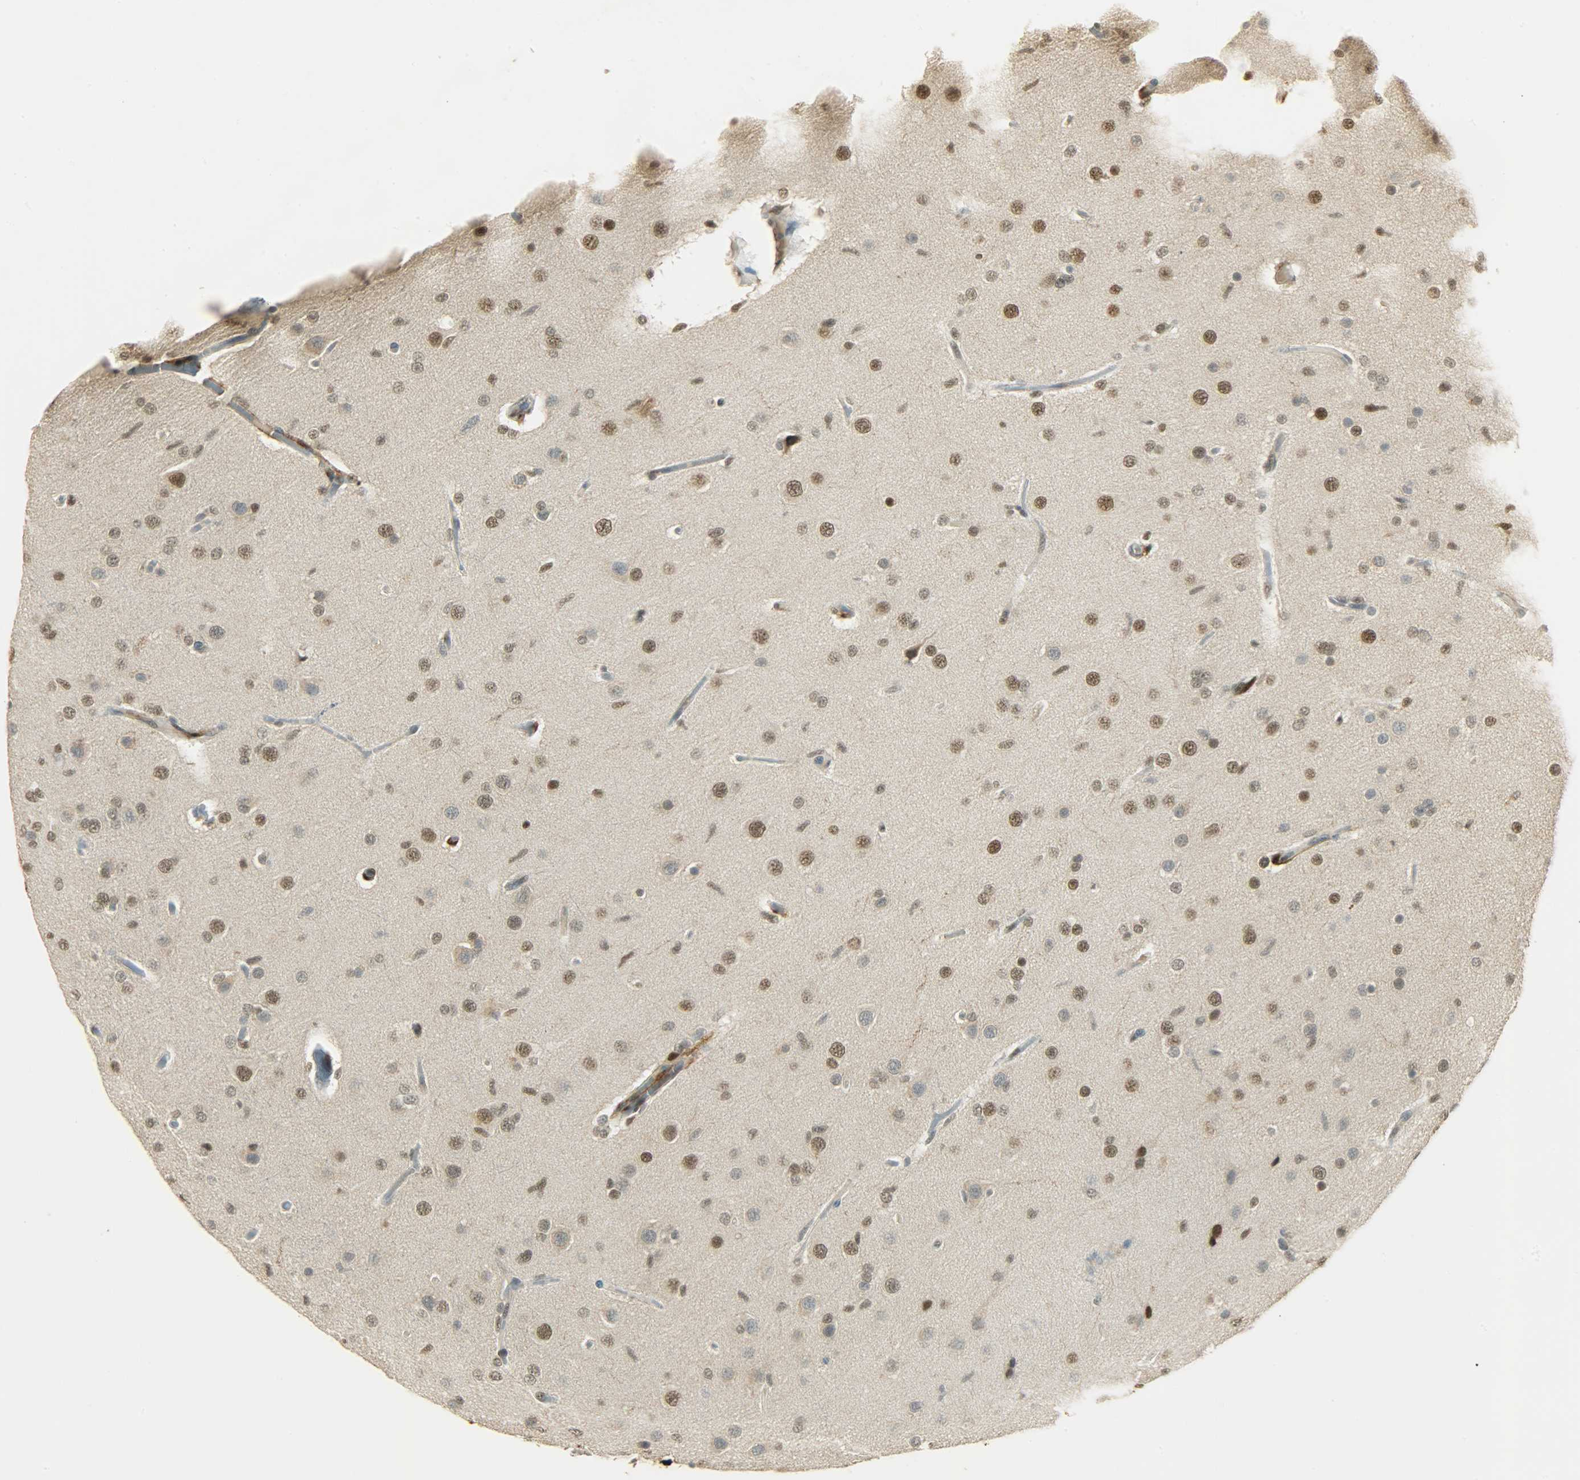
{"staining": {"intensity": "moderate", "quantity": ">75%", "location": "nuclear"}, "tissue": "glioma", "cell_type": "Tumor cells", "image_type": "cancer", "snomed": [{"axis": "morphology", "description": "Glioma, malignant, High grade"}, {"axis": "topography", "description": "Brain"}], "caption": "Glioma stained for a protein (brown) displays moderate nuclear positive staining in approximately >75% of tumor cells.", "gene": "NGFR", "patient": {"sex": "male", "age": 33}}